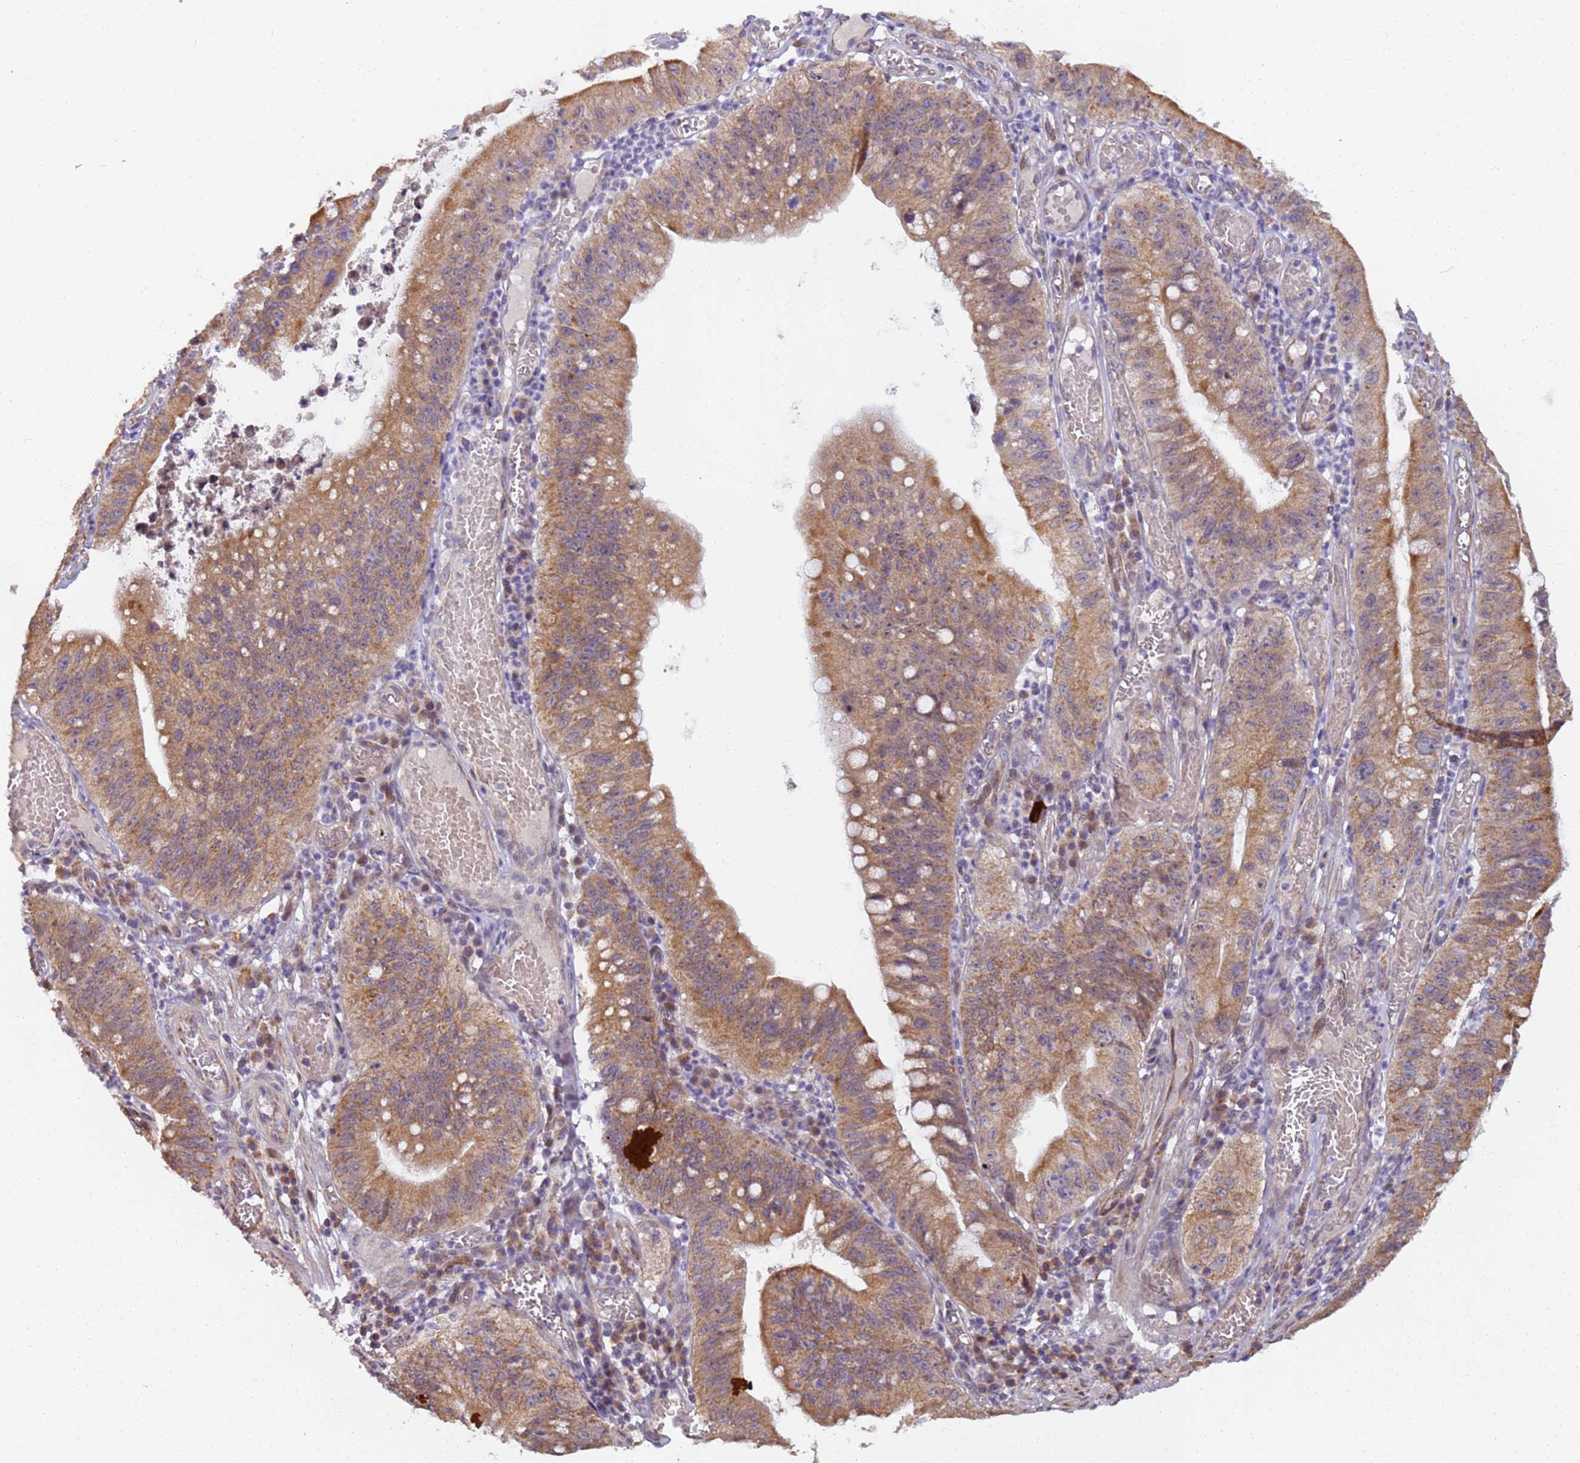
{"staining": {"intensity": "moderate", "quantity": ">75%", "location": "cytoplasmic/membranous"}, "tissue": "stomach cancer", "cell_type": "Tumor cells", "image_type": "cancer", "snomed": [{"axis": "morphology", "description": "Adenocarcinoma, NOS"}, {"axis": "topography", "description": "Stomach"}], "caption": "Tumor cells exhibit medium levels of moderate cytoplasmic/membranous expression in about >75% of cells in human adenocarcinoma (stomach).", "gene": "RAPGEF3", "patient": {"sex": "male", "age": 59}}